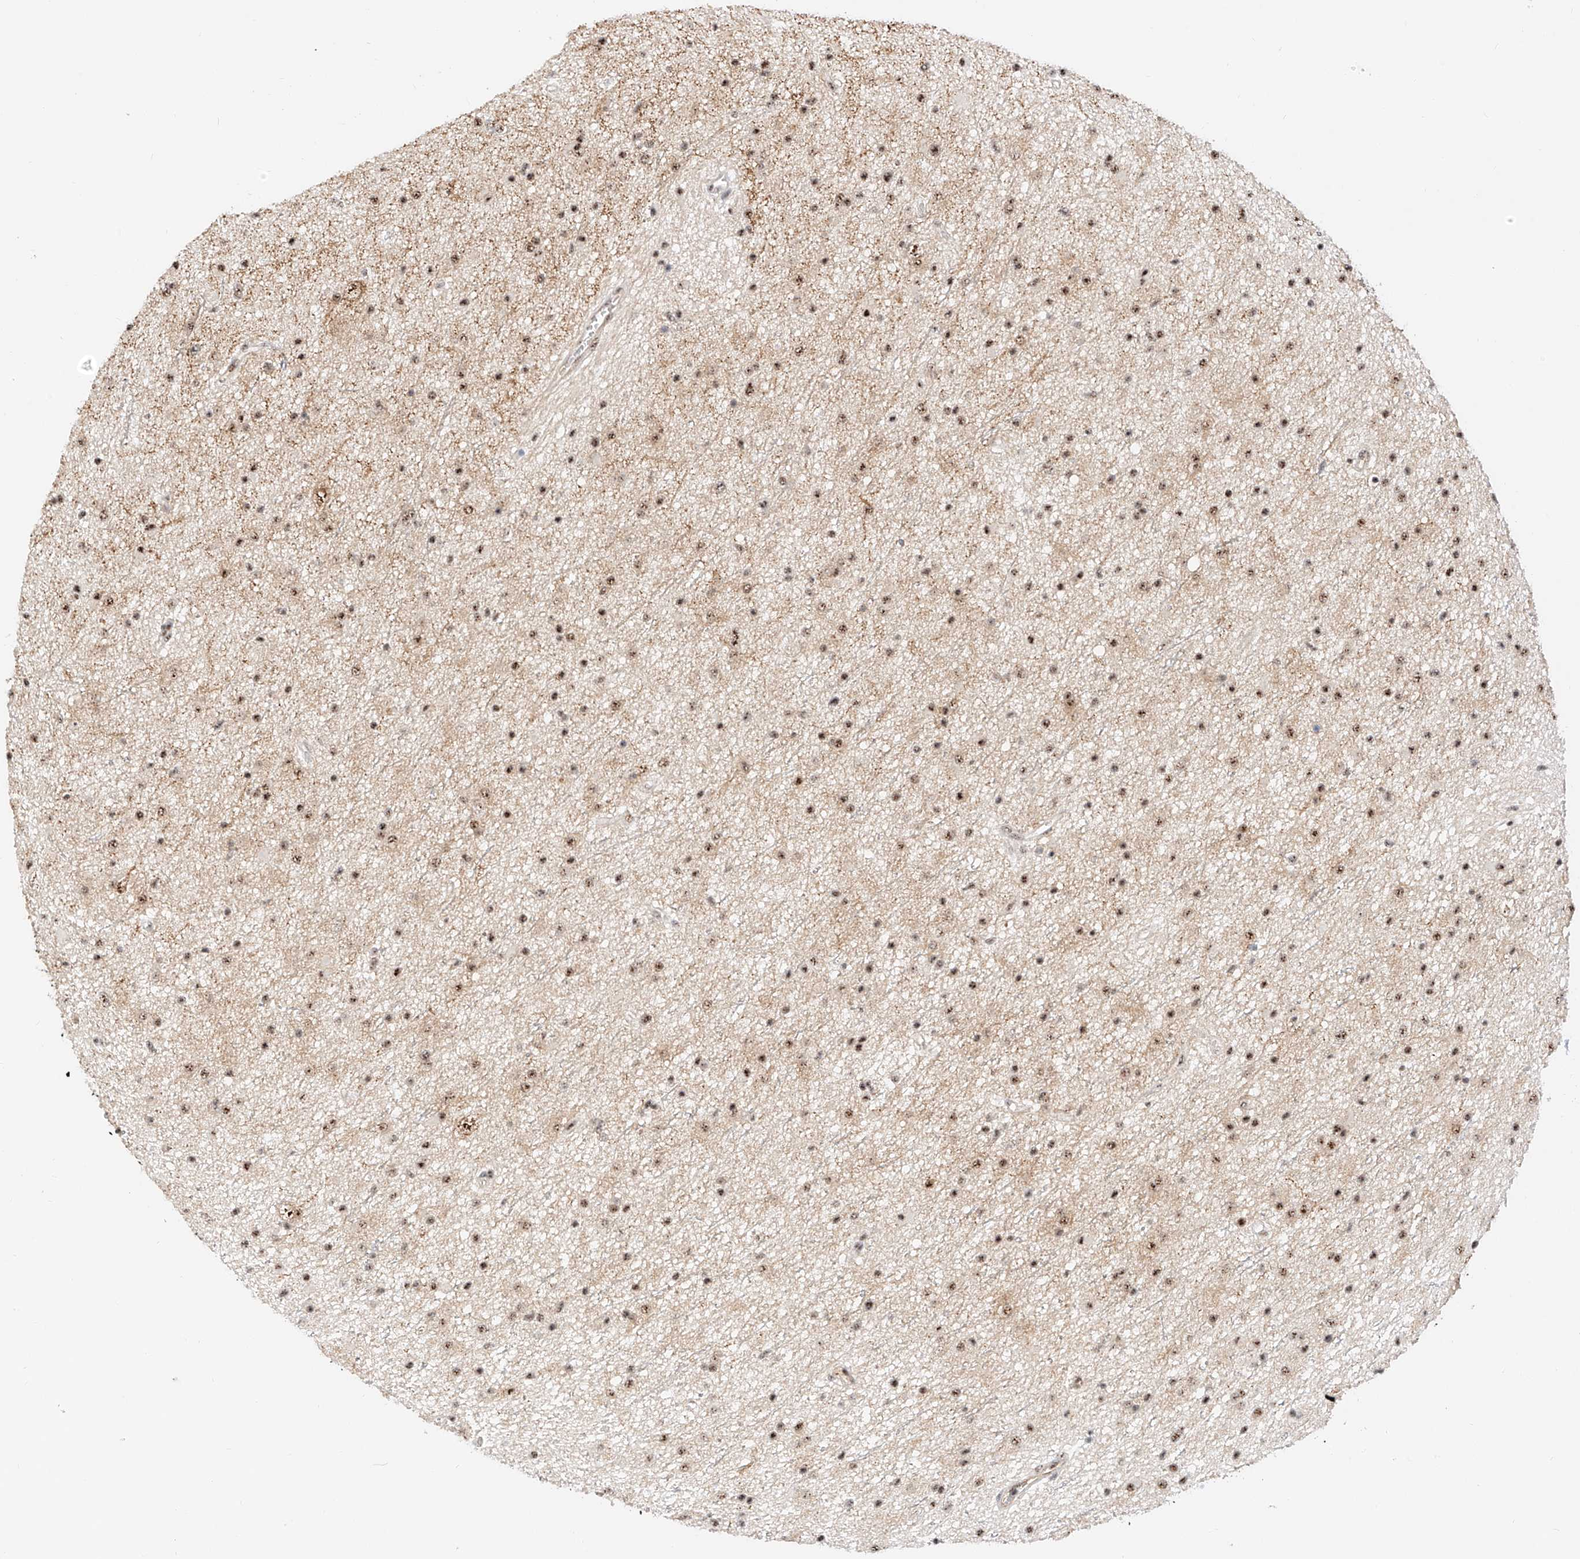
{"staining": {"intensity": "moderate", "quantity": ">75%", "location": "nuclear"}, "tissue": "glioma", "cell_type": "Tumor cells", "image_type": "cancer", "snomed": [{"axis": "morphology", "description": "Glioma, malignant, Low grade"}, {"axis": "topography", "description": "Cerebral cortex"}], "caption": "A micrograph showing moderate nuclear positivity in about >75% of tumor cells in glioma, as visualized by brown immunohistochemical staining.", "gene": "ATXN7L2", "patient": {"sex": "female", "age": 39}}